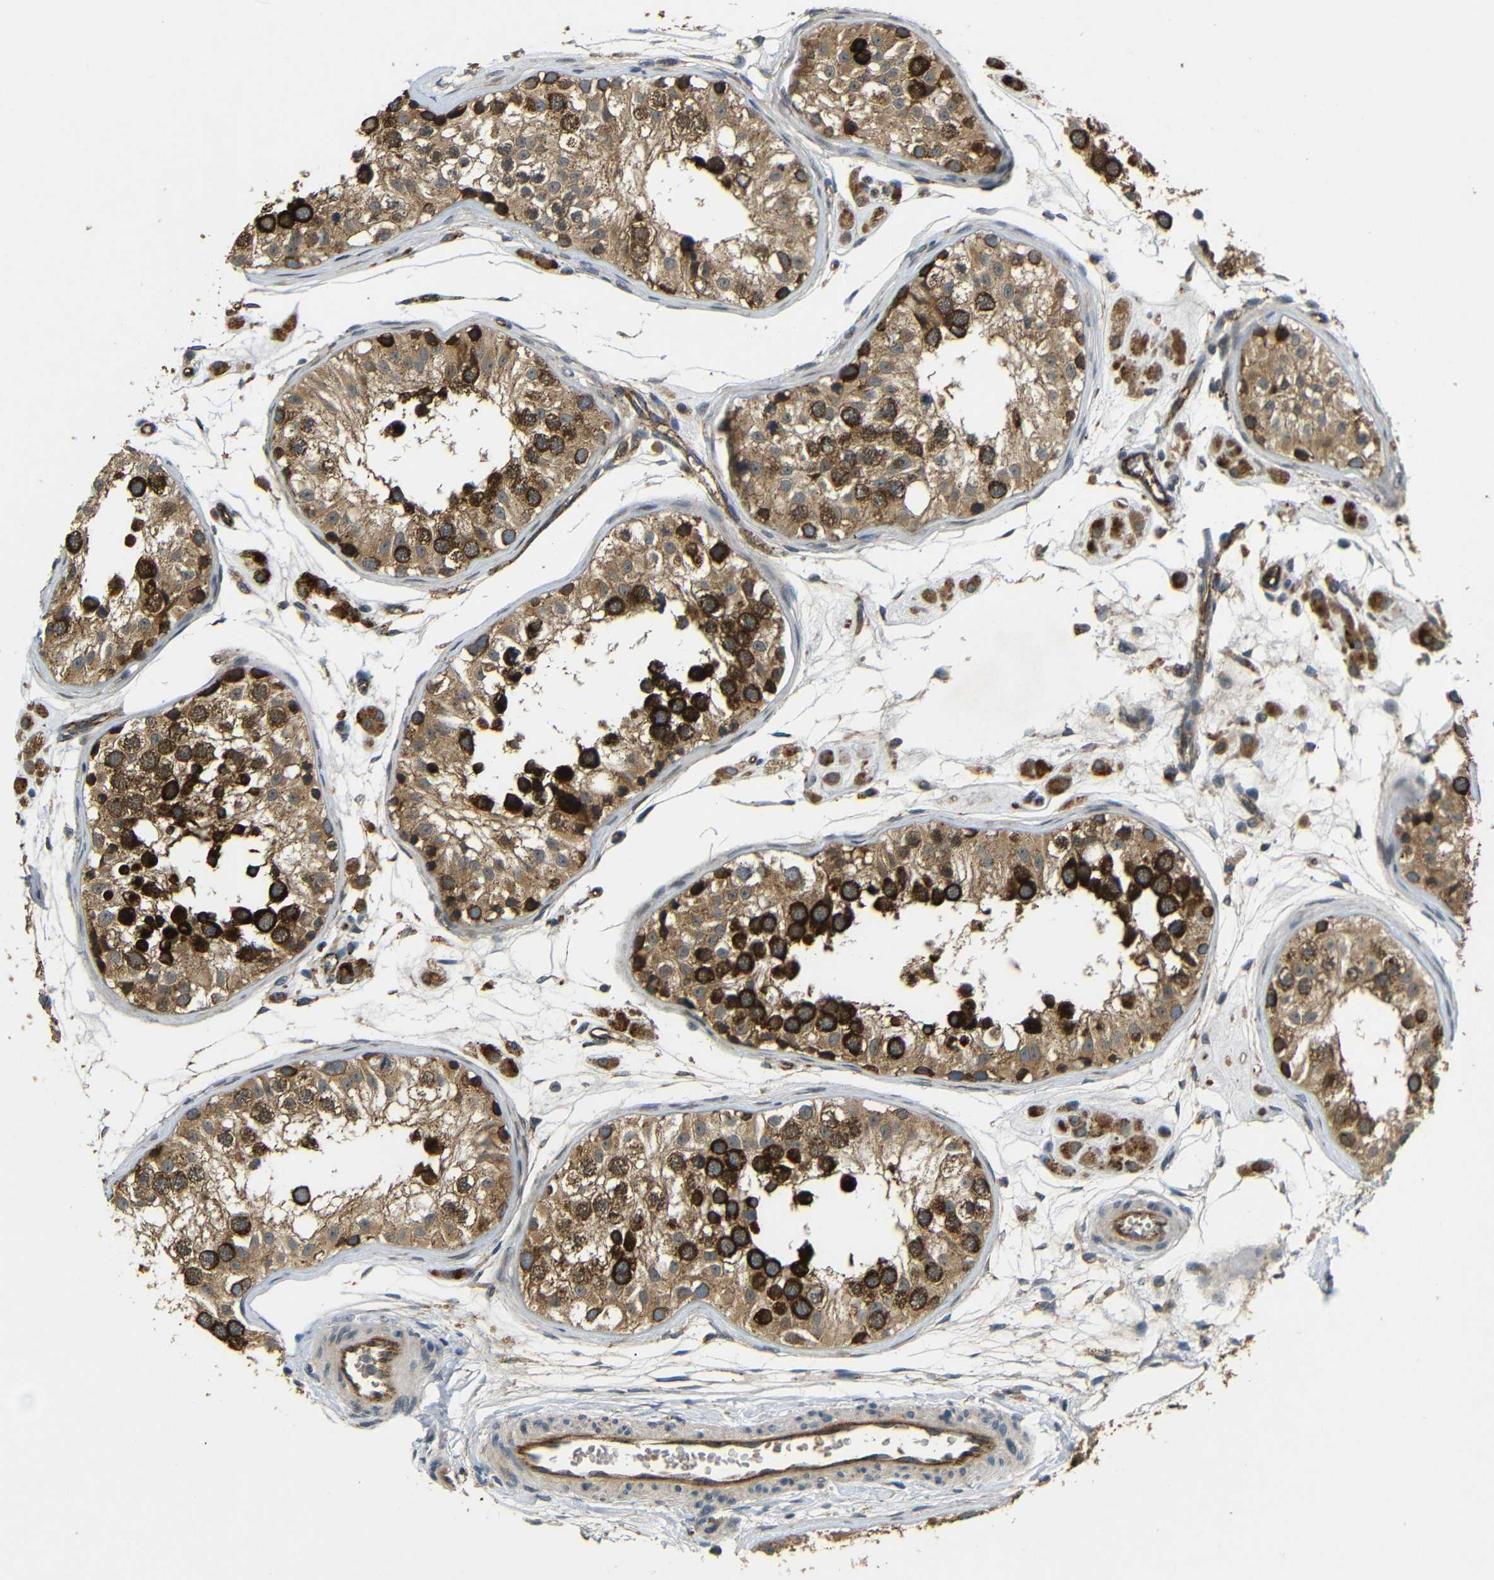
{"staining": {"intensity": "strong", "quantity": ">75%", "location": "cytoplasmic/membranous"}, "tissue": "testis", "cell_type": "Cells in seminiferous ducts", "image_type": "normal", "snomed": [{"axis": "morphology", "description": "Normal tissue, NOS"}, {"axis": "morphology", "description": "Adenocarcinoma, metastatic, NOS"}, {"axis": "topography", "description": "Testis"}], "caption": "A micrograph of human testis stained for a protein exhibits strong cytoplasmic/membranous brown staining in cells in seminiferous ducts. Immunohistochemistry stains the protein of interest in brown and the nuclei are stained blue.", "gene": "ATP7A", "patient": {"sex": "male", "age": 26}}